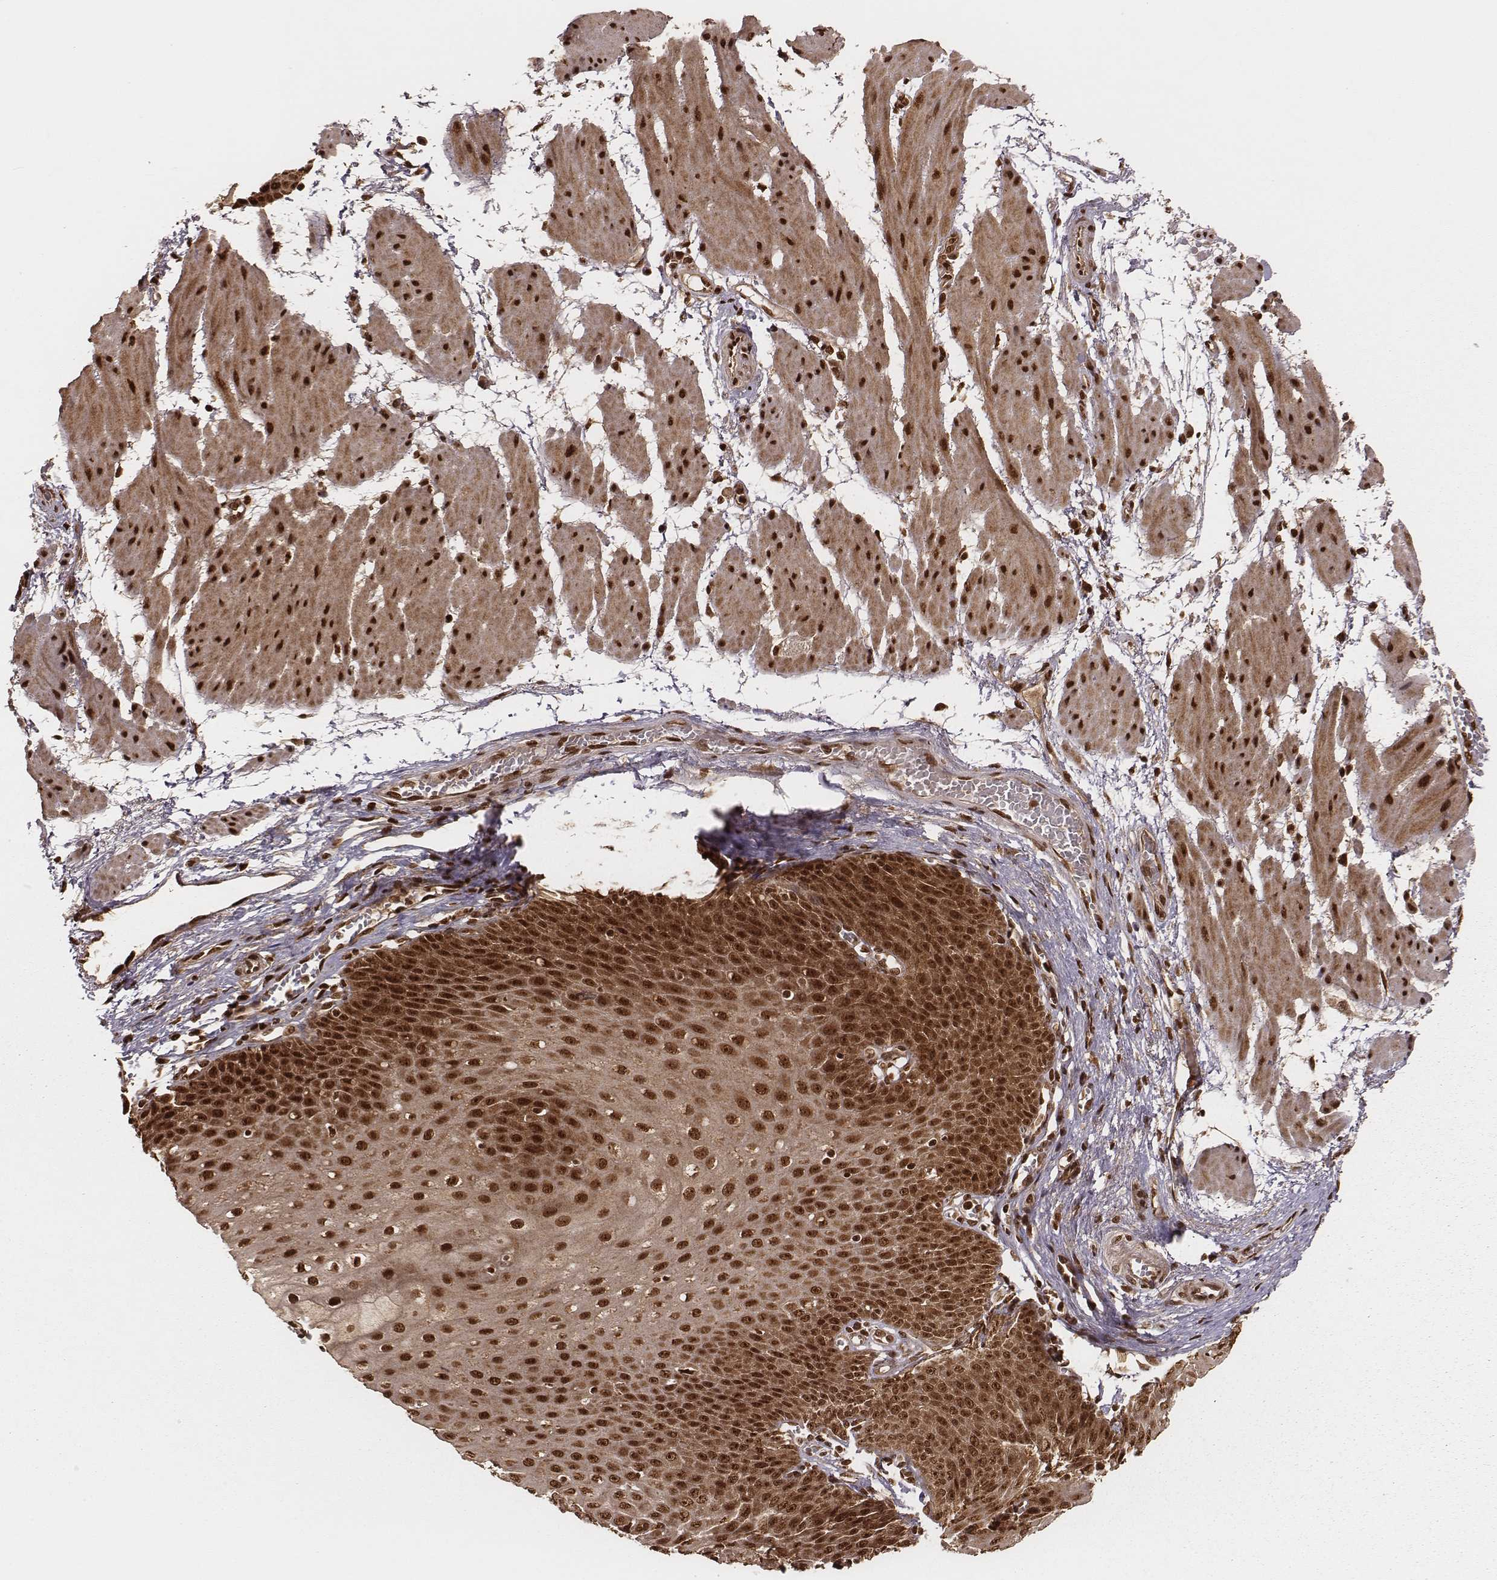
{"staining": {"intensity": "strong", "quantity": ">75%", "location": "cytoplasmic/membranous,nuclear"}, "tissue": "esophagus", "cell_type": "Squamous epithelial cells", "image_type": "normal", "snomed": [{"axis": "morphology", "description": "Normal tissue, NOS"}, {"axis": "topography", "description": "Esophagus"}], "caption": "Protein analysis of normal esophagus displays strong cytoplasmic/membranous,nuclear positivity in approximately >75% of squamous epithelial cells. (IHC, brightfield microscopy, high magnification).", "gene": "NFX1", "patient": {"sex": "male", "age": 71}}